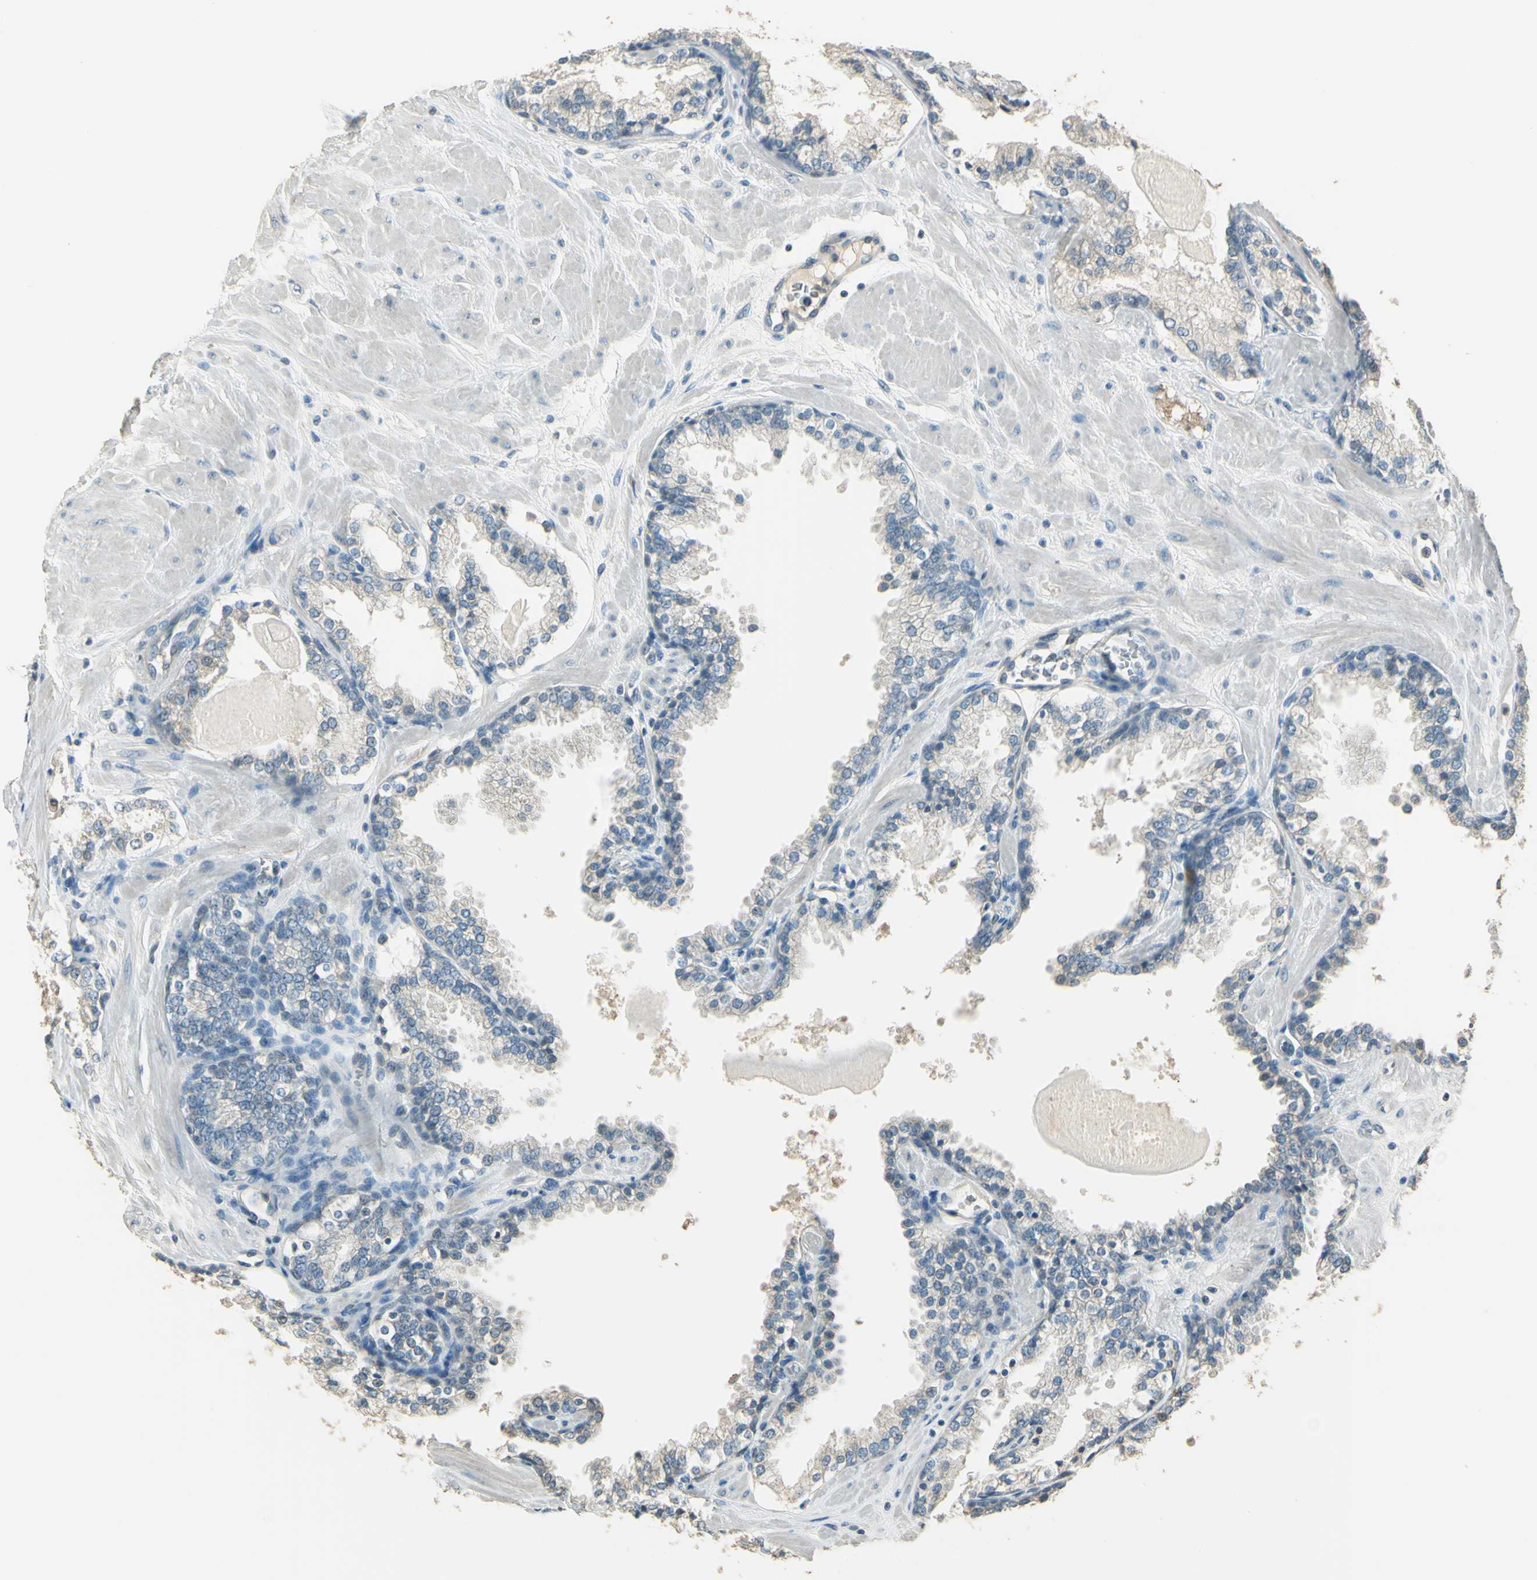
{"staining": {"intensity": "negative", "quantity": "none", "location": "none"}, "tissue": "prostate", "cell_type": "Glandular cells", "image_type": "normal", "snomed": [{"axis": "morphology", "description": "Normal tissue, NOS"}, {"axis": "topography", "description": "Prostate"}], "caption": "IHC histopathology image of unremarkable prostate stained for a protein (brown), which exhibits no positivity in glandular cells. (Brightfield microscopy of DAB (3,3'-diaminobenzidine) IHC at high magnification).", "gene": "UXS1", "patient": {"sex": "male", "age": 51}}